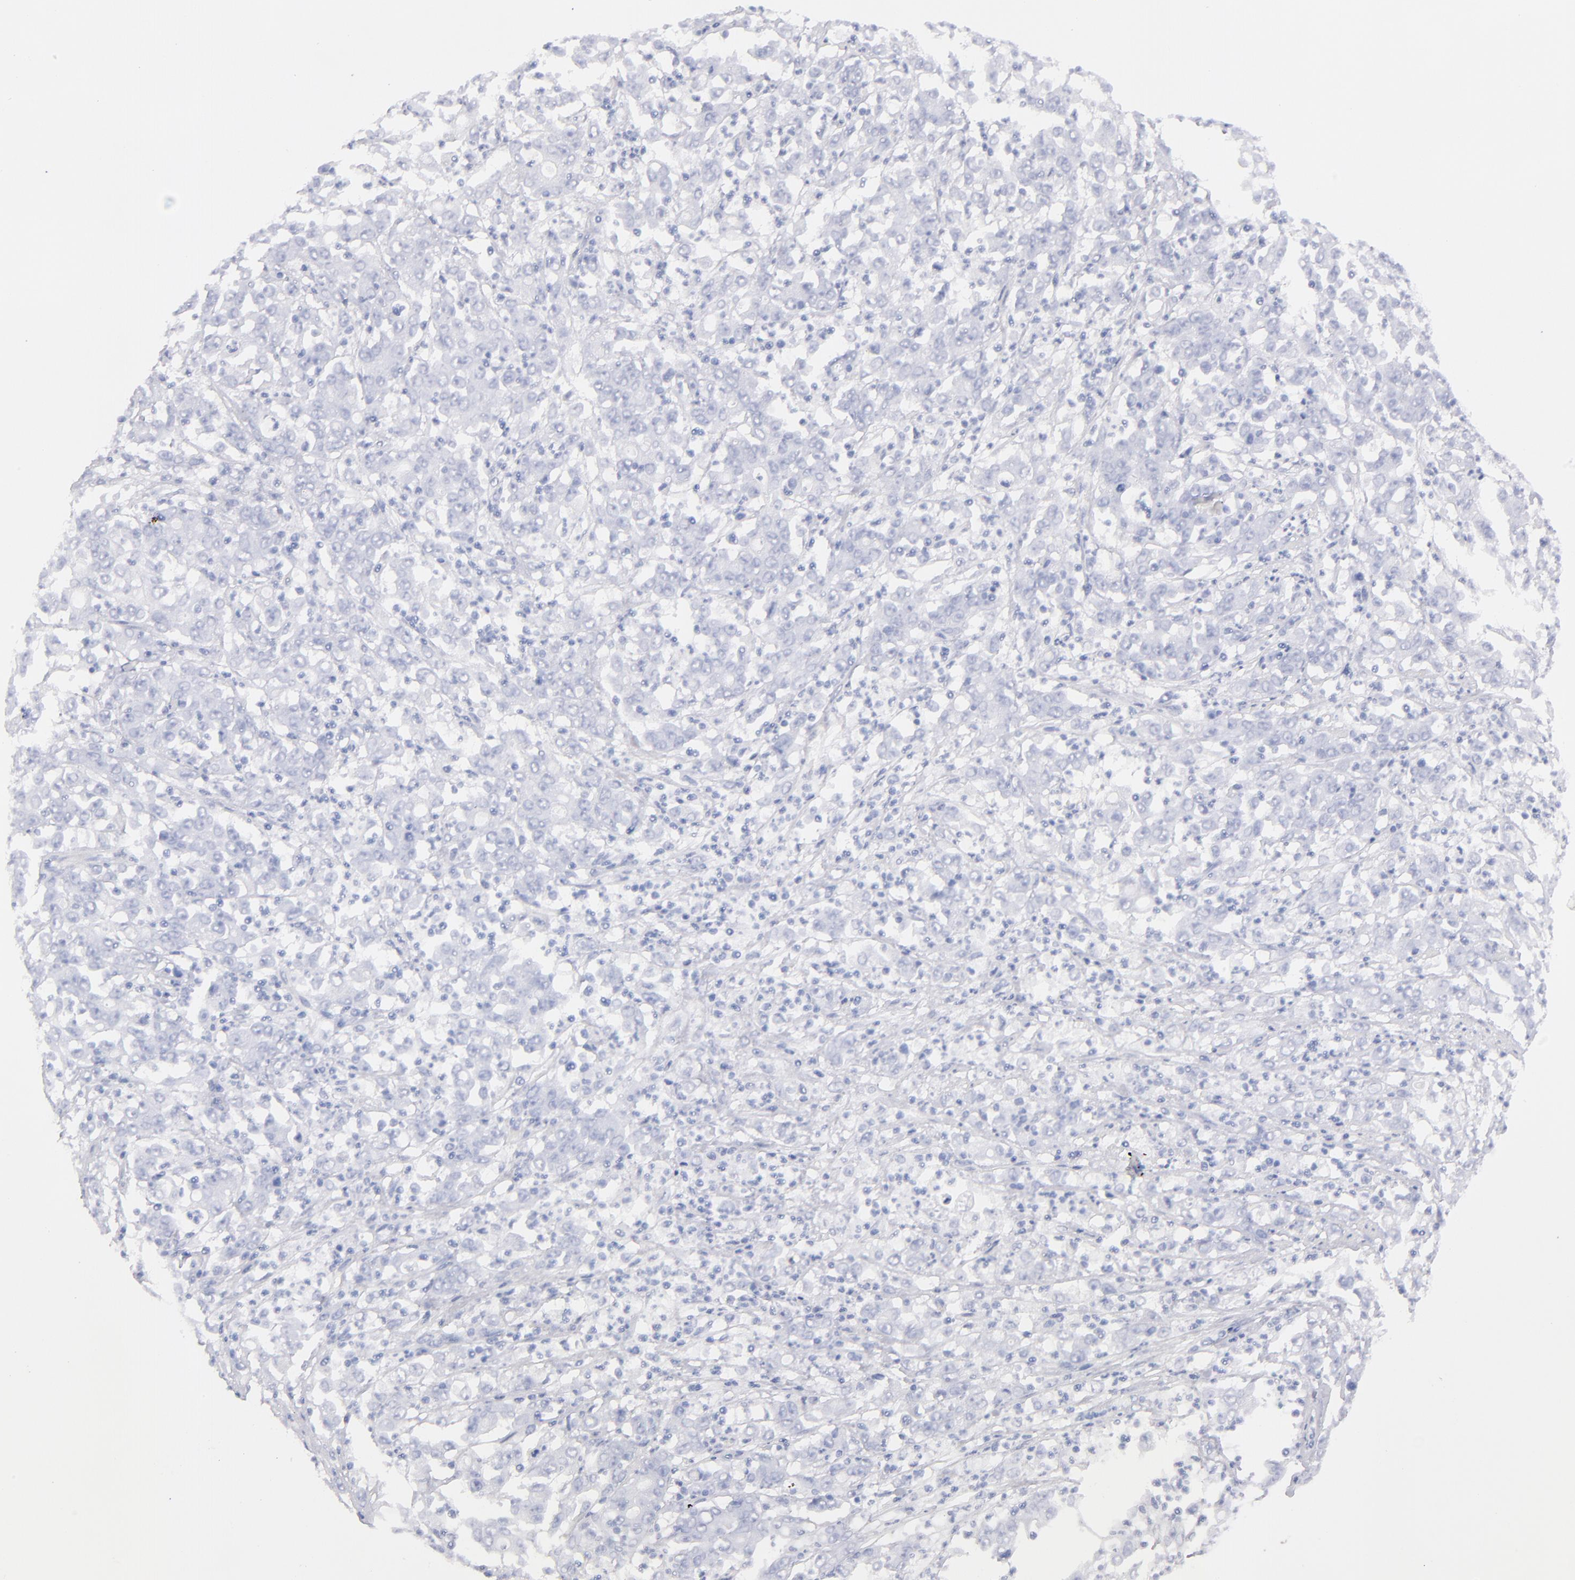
{"staining": {"intensity": "negative", "quantity": "none", "location": "none"}, "tissue": "stomach cancer", "cell_type": "Tumor cells", "image_type": "cancer", "snomed": [{"axis": "morphology", "description": "Adenocarcinoma, NOS"}, {"axis": "topography", "description": "Stomach, lower"}], "caption": "There is no significant expression in tumor cells of adenocarcinoma (stomach).", "gene": "PLVAP", "patient": {"sex": "female", "age": 71}}